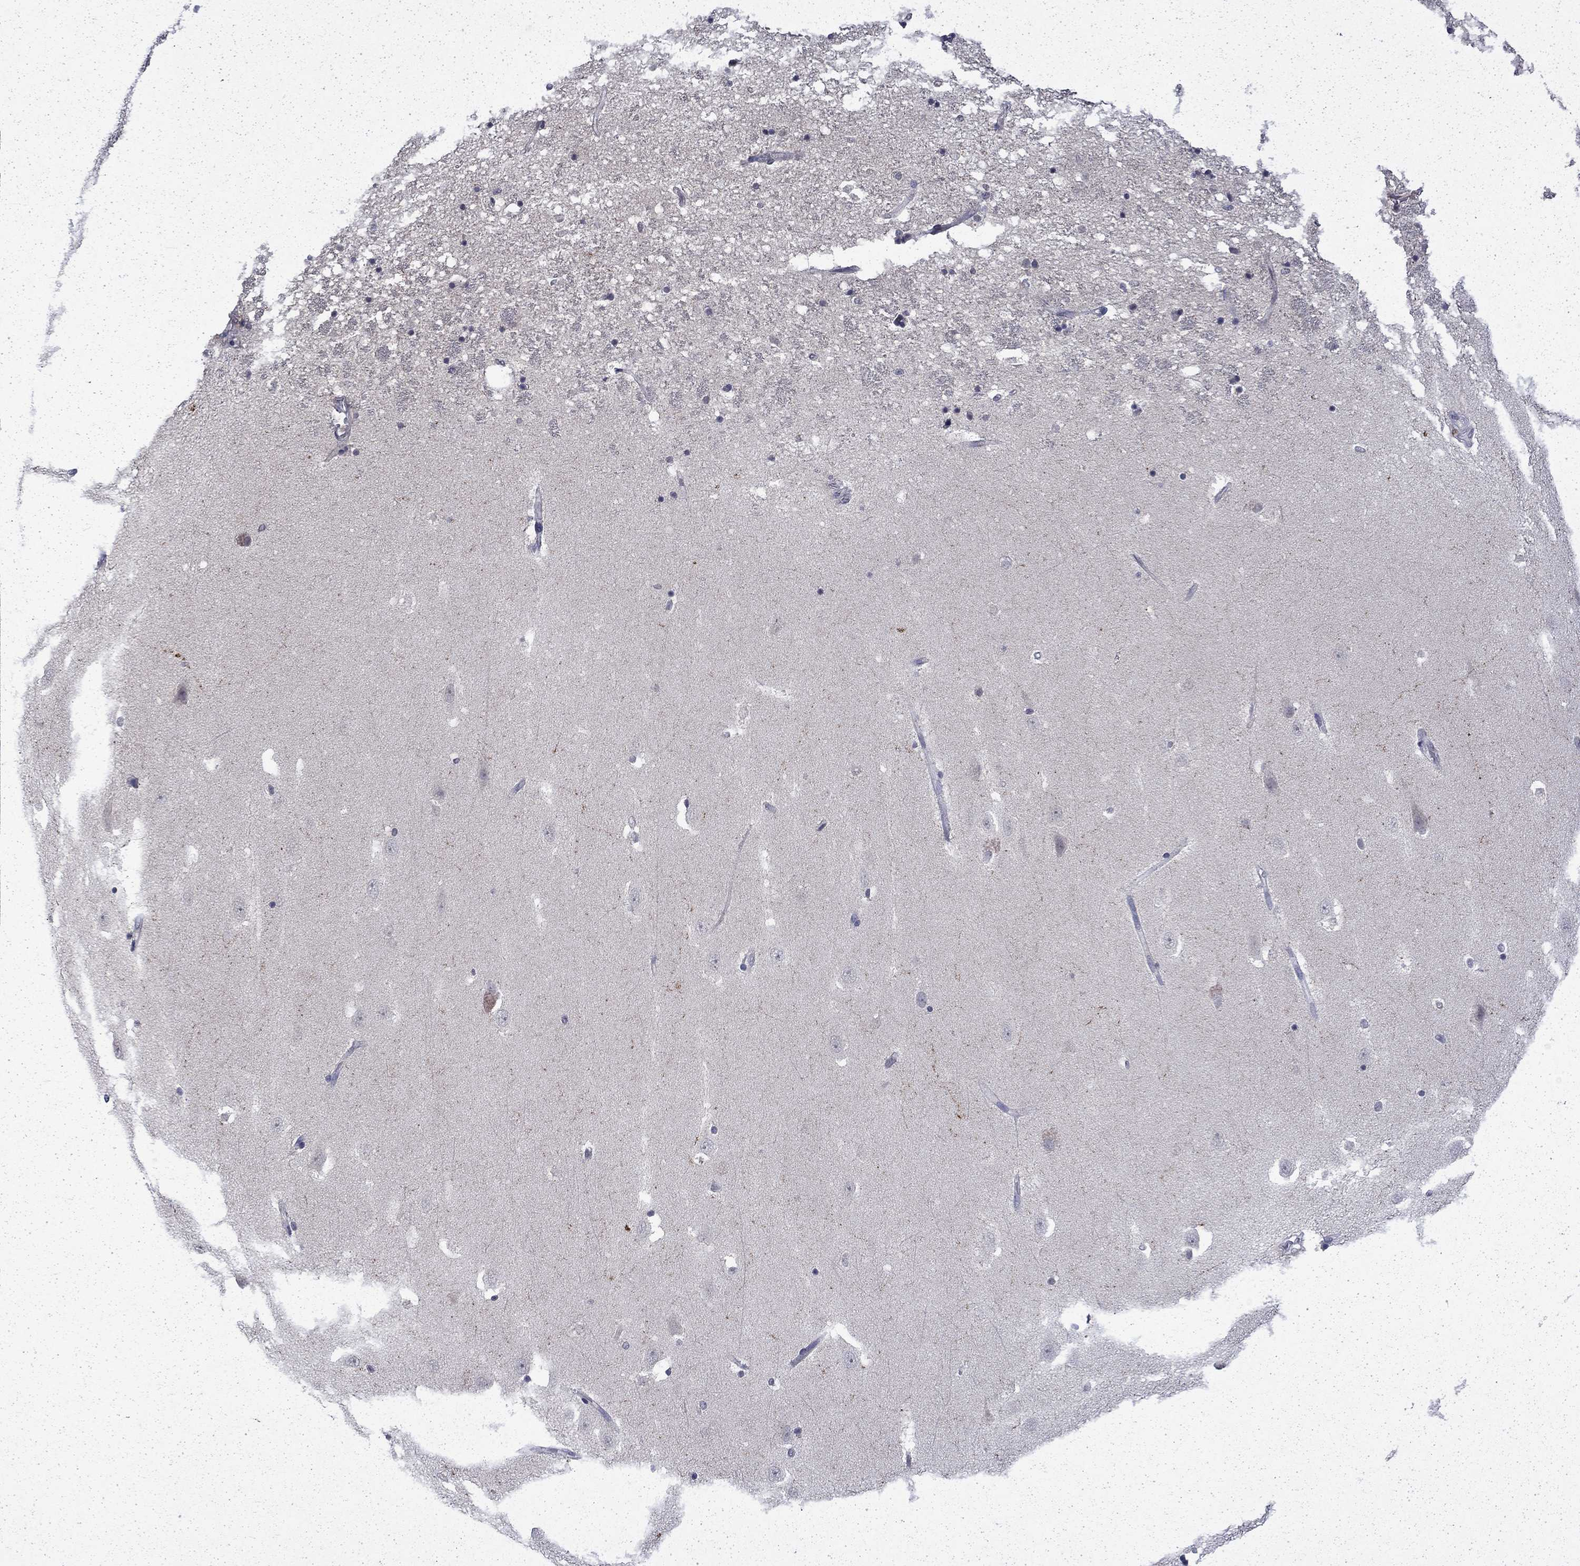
{"staining": {"intensity": "negative", "quantity": "none", "location": "none"}, "tissue": "hippocampus", "cell_type": "Glial cells", "image_type": "normal", "snomed": [{"axis": "morphology", "description": "Normal tissue, NOS"}, {"axis": "topography", "description": "Hippocampus"}], "caption": "DAB immunohistochemical staining of benign human hippocampus reveals no significant expression in glial cells.", "gene": "CHAT", "patient": {"sex": "male", "age": 49}}